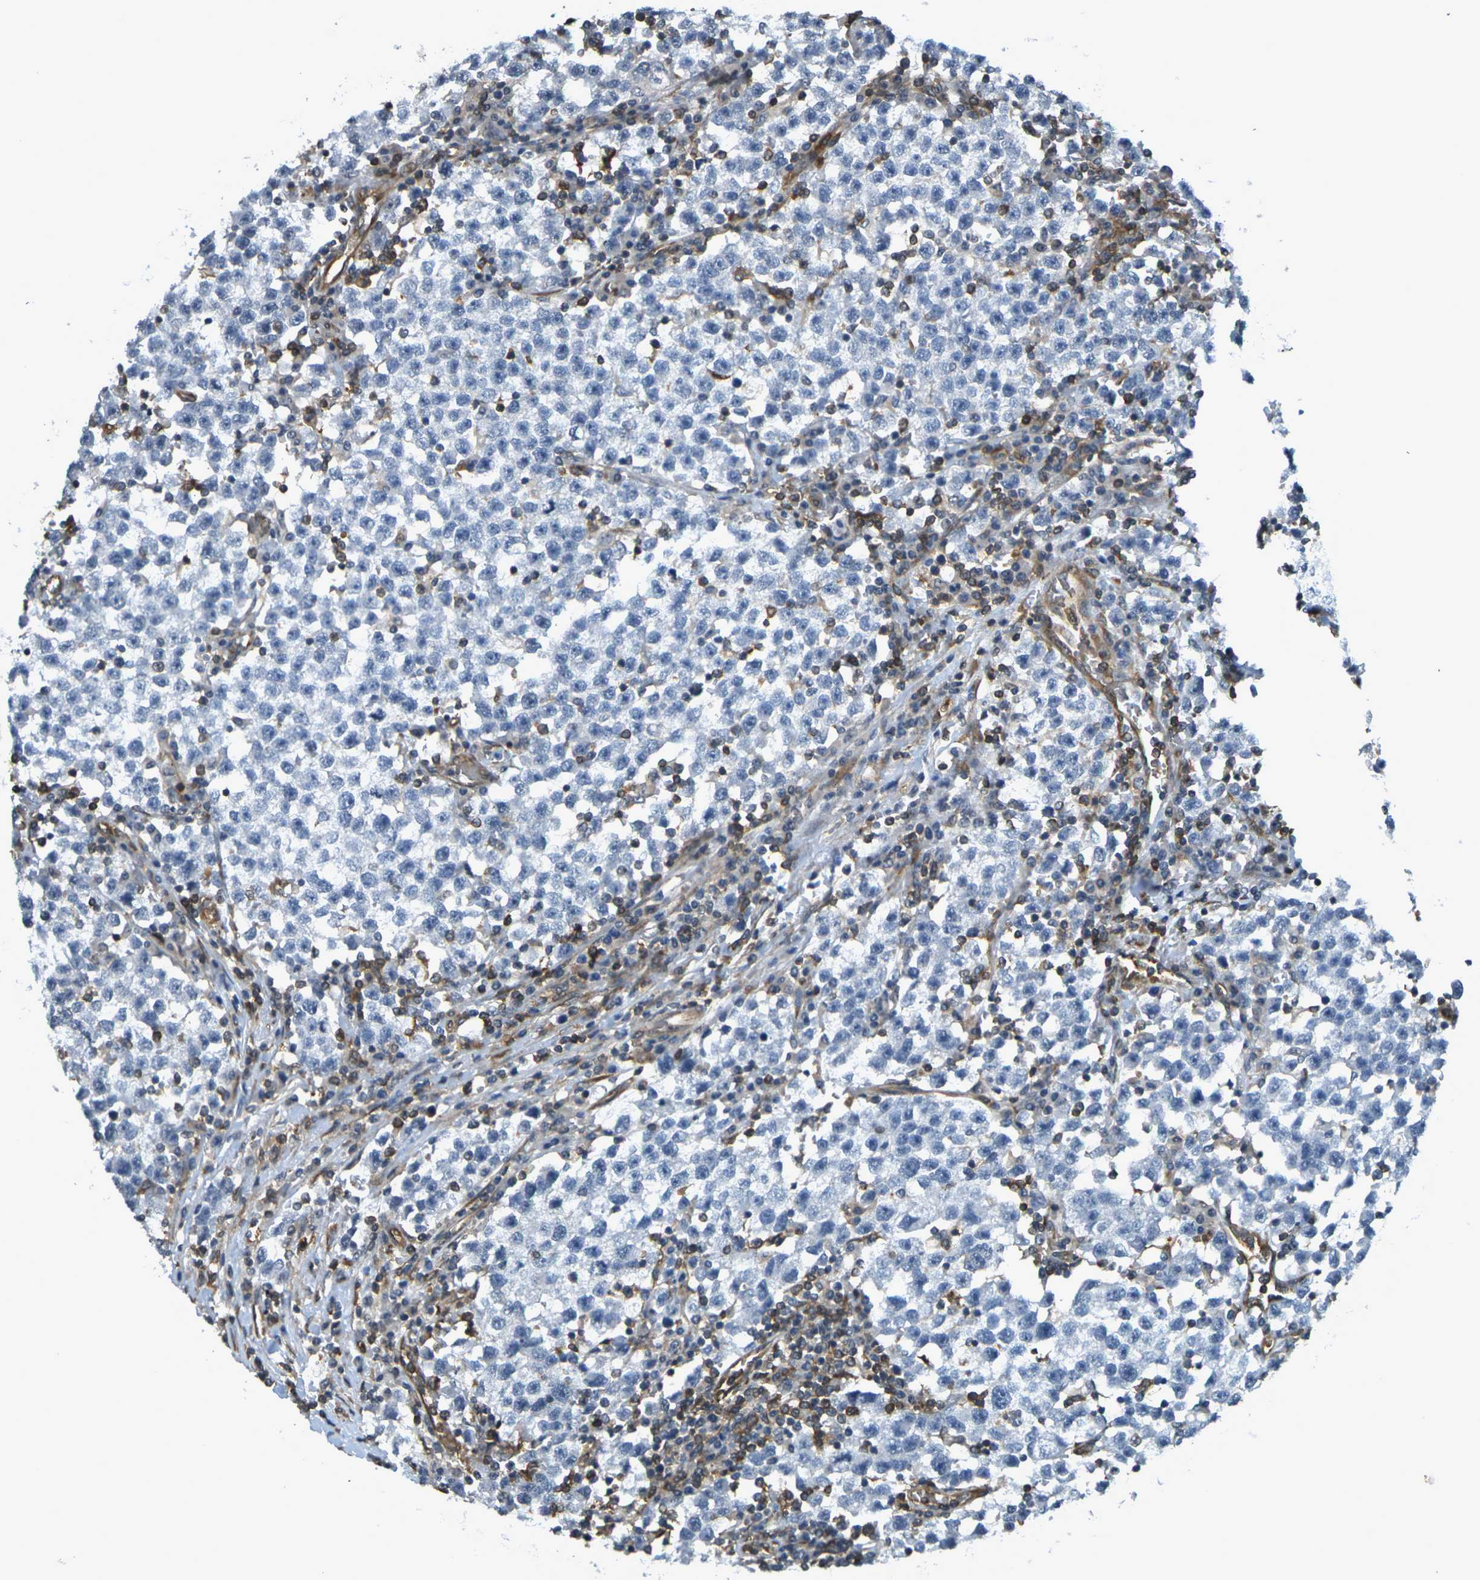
{"staining": {"intensity": "negative", "quantity": "none", "location": "none"}, "tissue": "testis cancer", "cell_type": "Tumor cells", "image_type": "cancer", "snomed": [{"axis": "morphology", "description": "Seminoma, NOS"}, {"axis": "topography", "description": "Testis"}], "caption": "DAB immunohistochemical staining of testis seminoma reveals no significant staining in tumor cells.", "gene": "CAST", "patient": {"sex": "male", "age": 22}}